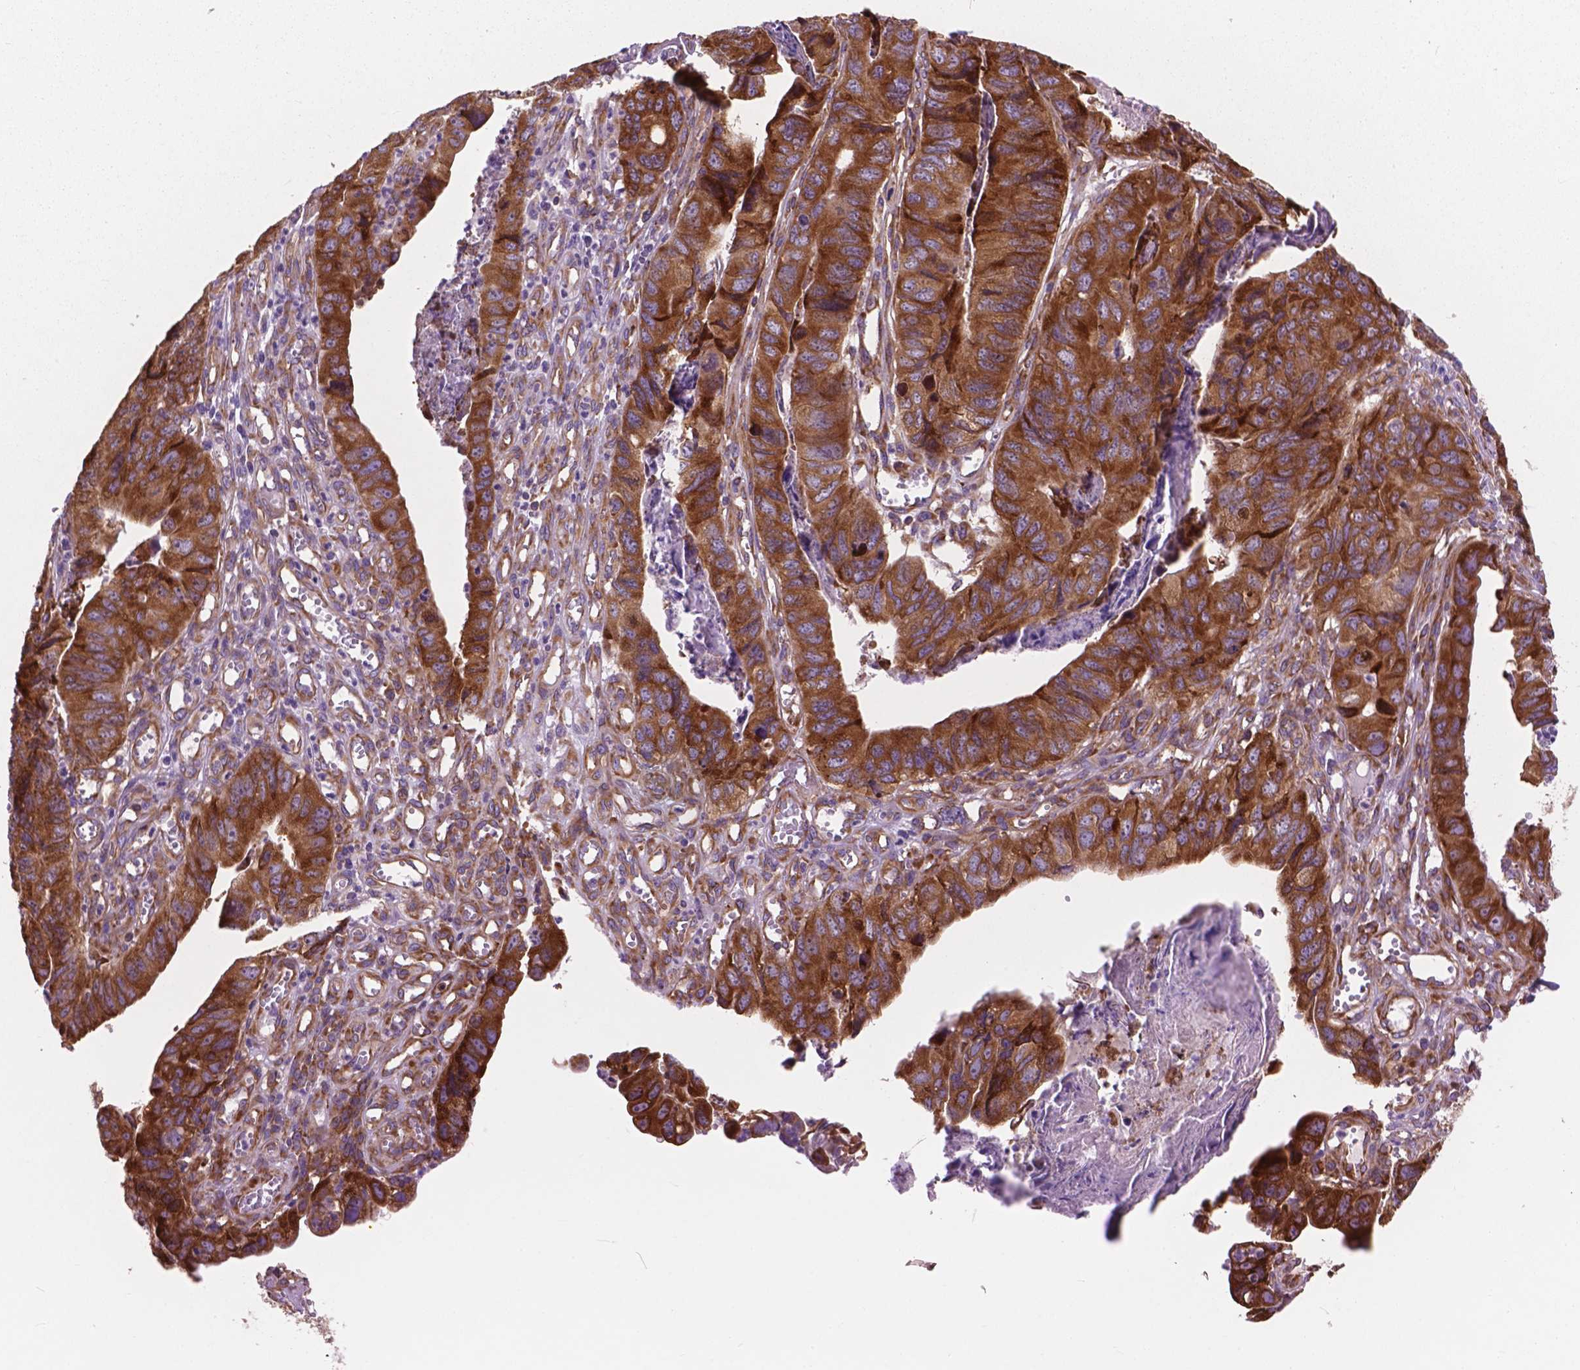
{"staining": {"intensity": "strong", "quantity": ">75%", "location": "cytoplasmic/membranous"}, "tissue": "stomach cancer", "cell_type": "Tumor cells", "image_type": "cancer", "snomed": [{"axis": "morphology", "description": "Adenocarcinoma, NOS"}, {"axis": "topography", "description": "Stomach, lower"}], "caption": "Immunohistochemistry histopathology image of human stomach cancer stained for a protein (brown), which reveals high levels of strong cytoplasmic/membranous expression in about >75% of tumor cells.", "gene": "RPL37A", "patient": {"sex": "male", "age": 77}}